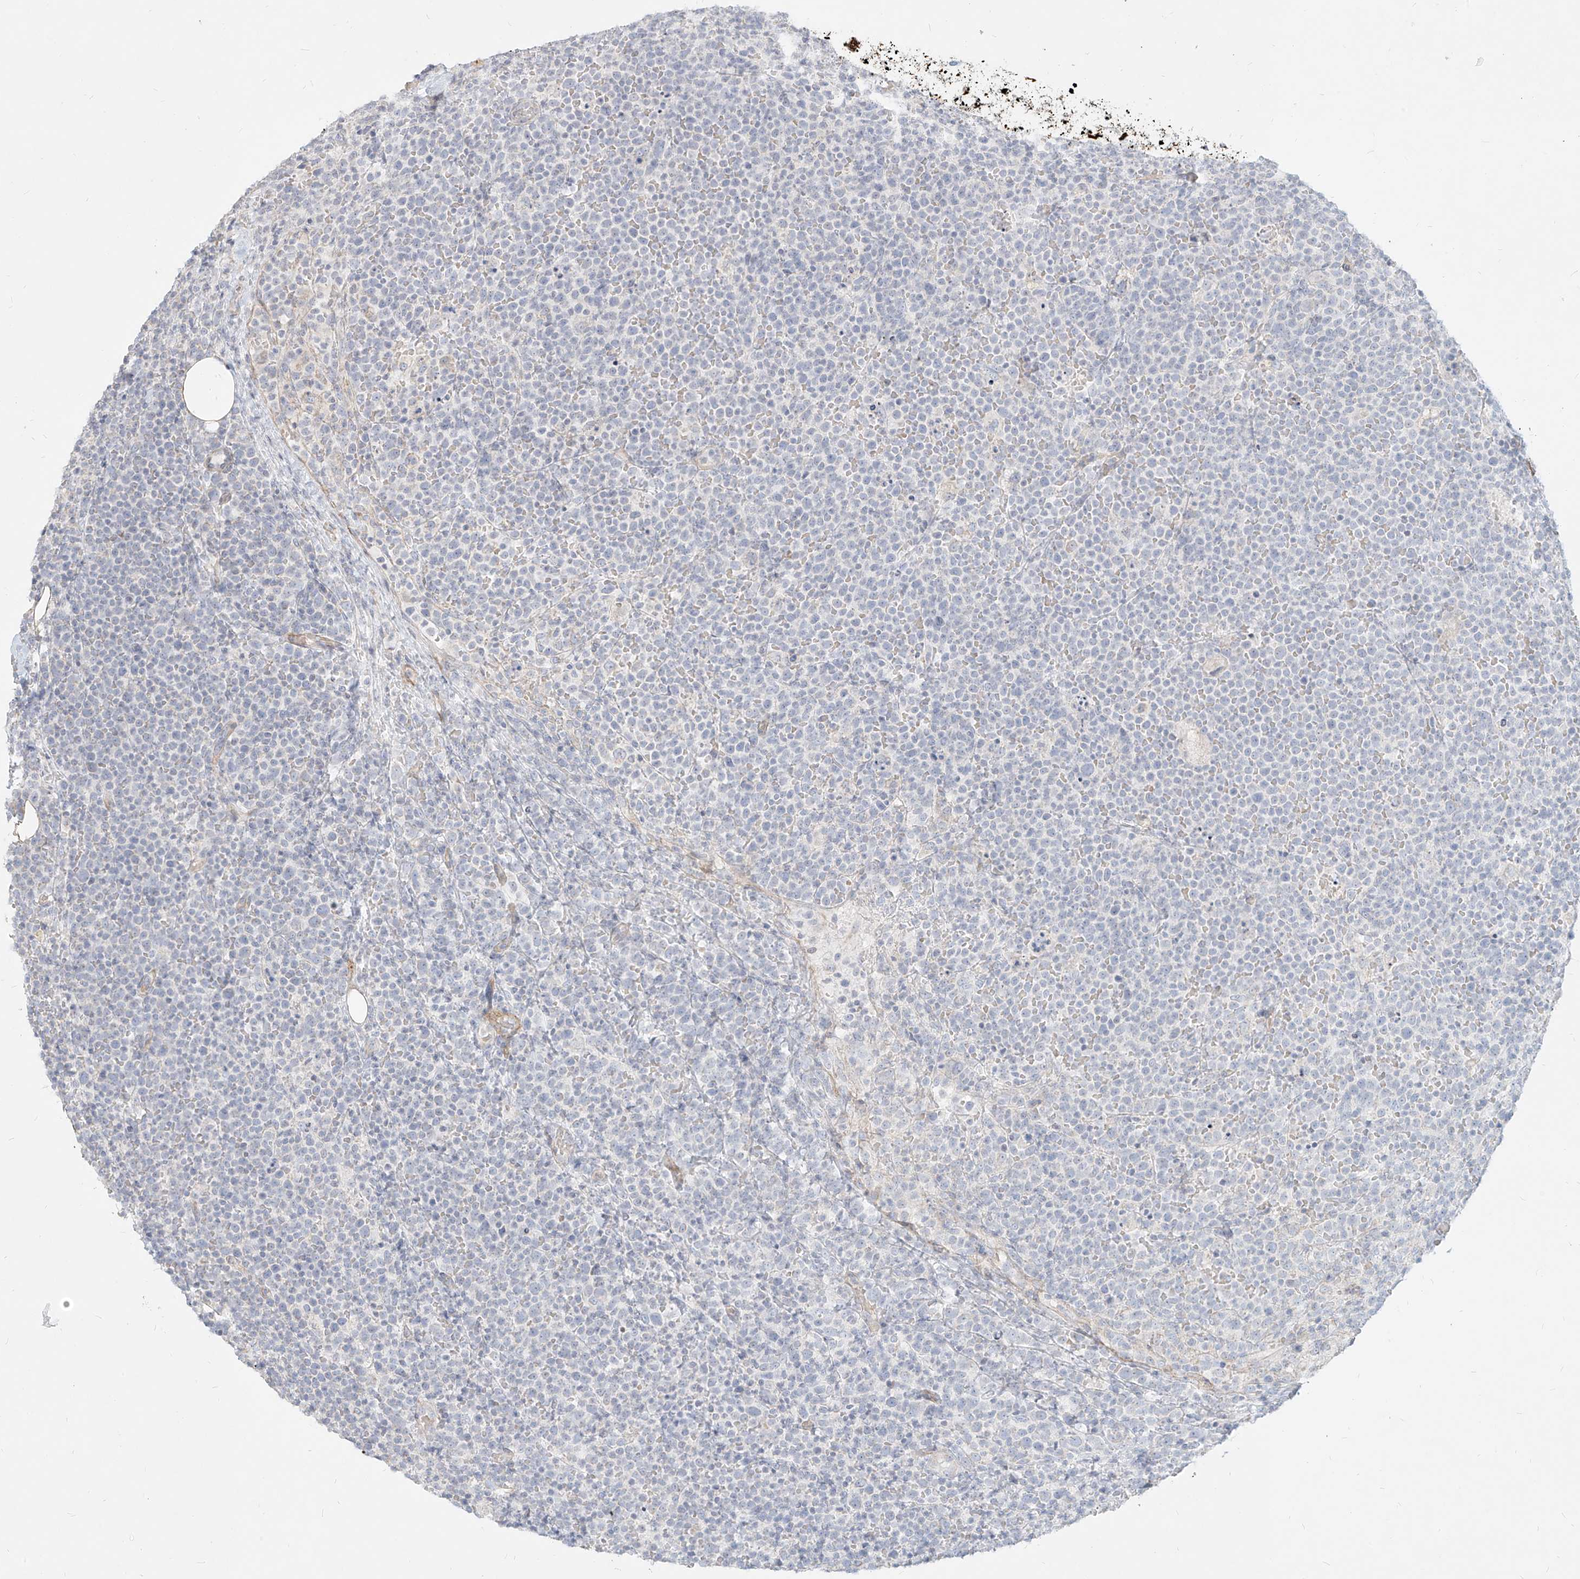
{"staining": {"intensity": "negative", "quantity": "none", "location": "none"}, "tissue": "lymphoma", "cell_type": "Tumor cells", "image_type": "cancer", "snomed": [{"axis": "morphology", "description": "Malignant lymphoma, non-Hodgkin's type, High grade"}, {"axis": "topography", "description": "Lymph node"}], "caption": "Immunohistochemical staining of malignant lymphoma, non-Hodgkin's type (high-grade) demonstrates no significant staining in tumor cells. The staining was performed using DAB (3,3'-diaminobenzidine) to visualize the protein expression in brown, while the nuclei were stained in blue with hematoxylin (Magnification: 20x).", "gene": "ITPKB", "patient": {"sex": "male", "age": 61}}